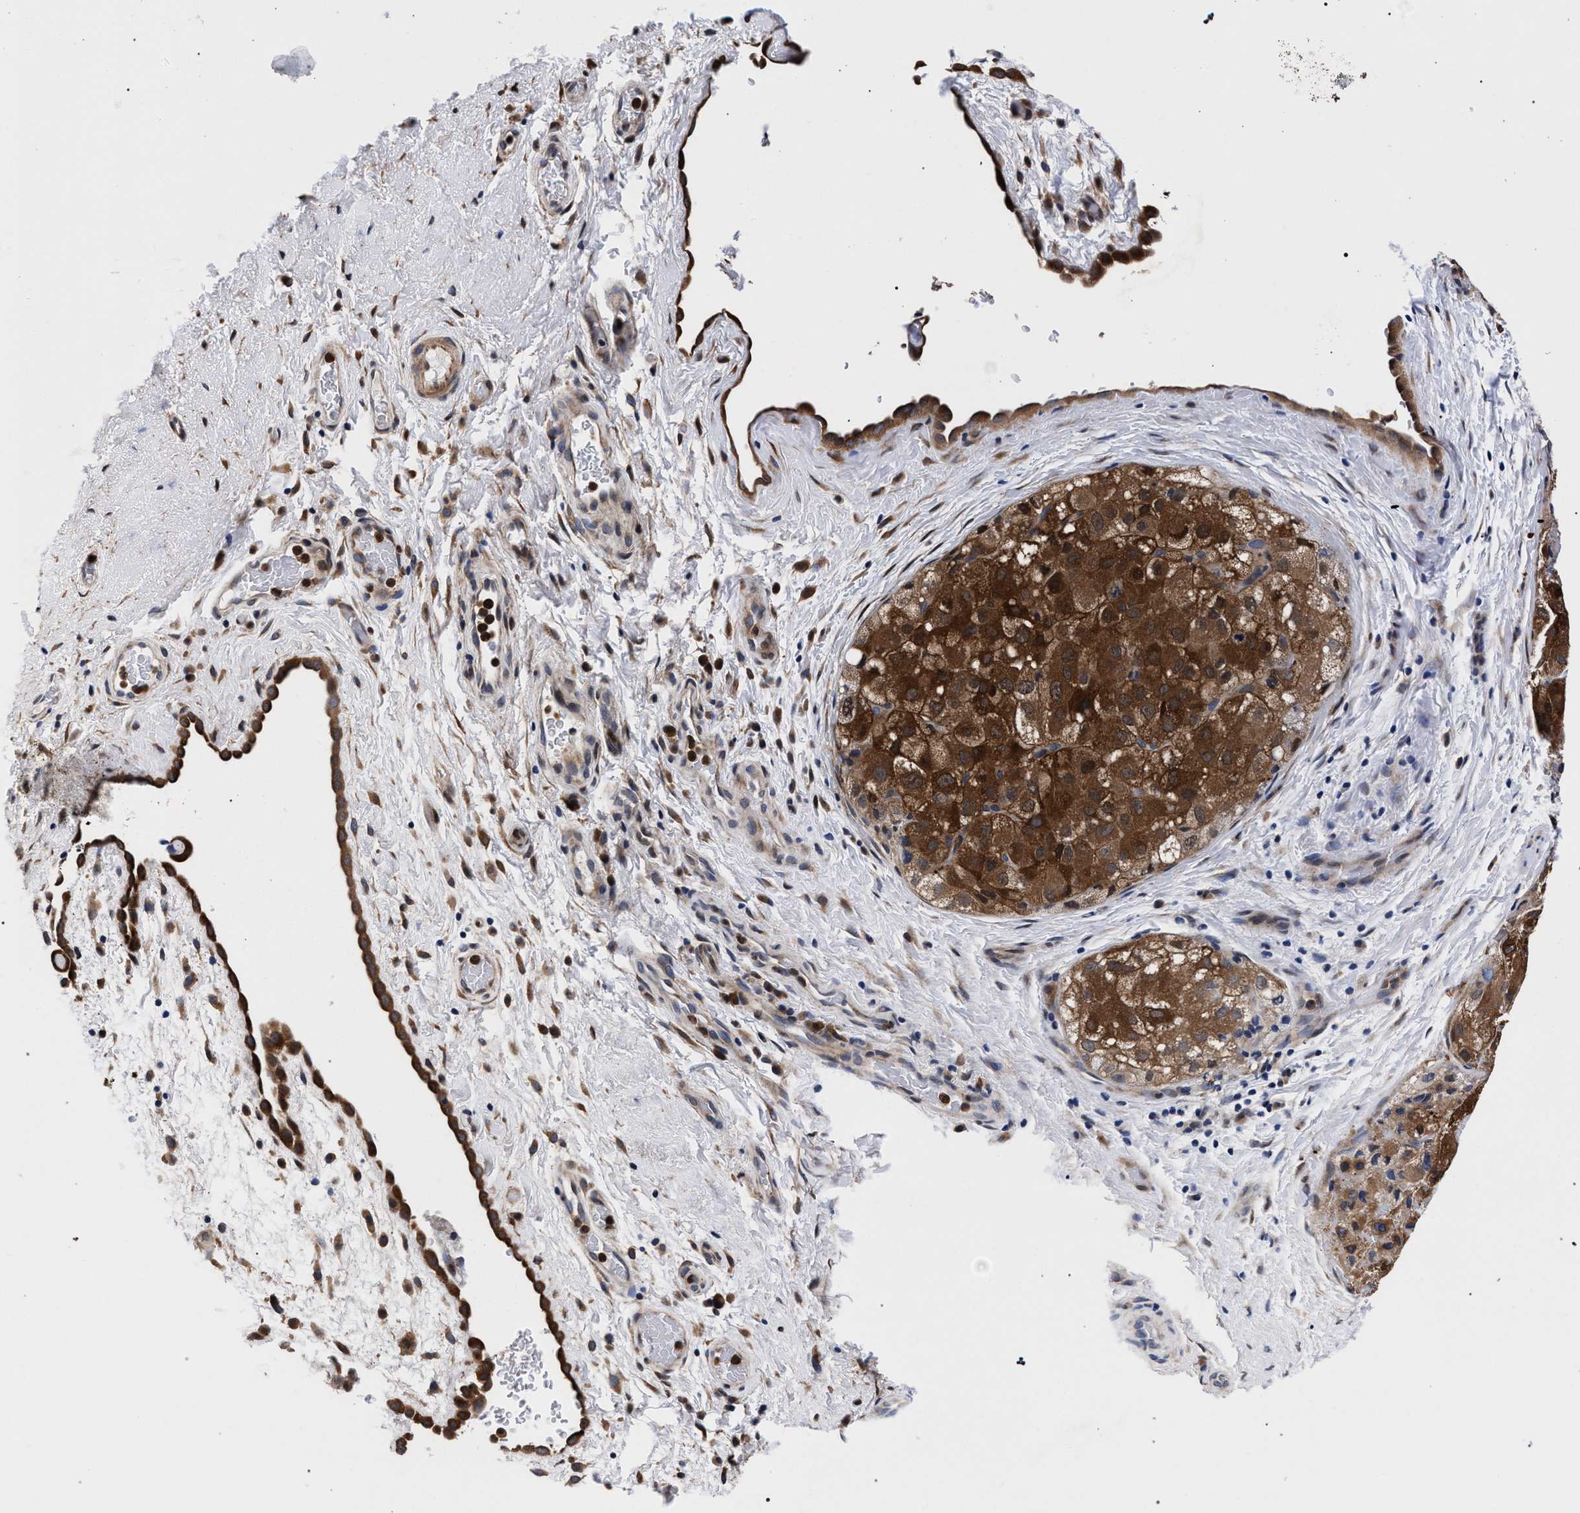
{"staining": {"intensity": "moderate", "quantity": ">75%", "location": "cytoplasmic/membranous"}, "tissue": "liver cancer", "cell_type": "Tumor cells", "image_type": "cancer", "snomed": [{"axis": "morphology", "description": "Carcinoma, Hepatocellular, NOS"}, {"axis": "topography", "description": "Liver"}], "caption": "Liver hepatocellular carcinoma tissue reveals moderate cytoplasmic/membranous staining in about >75% of tumor cells, visualized by immunohistochemistry.", "gene": "ZNF462", "patient": {"sex": "male", "age": 80}}